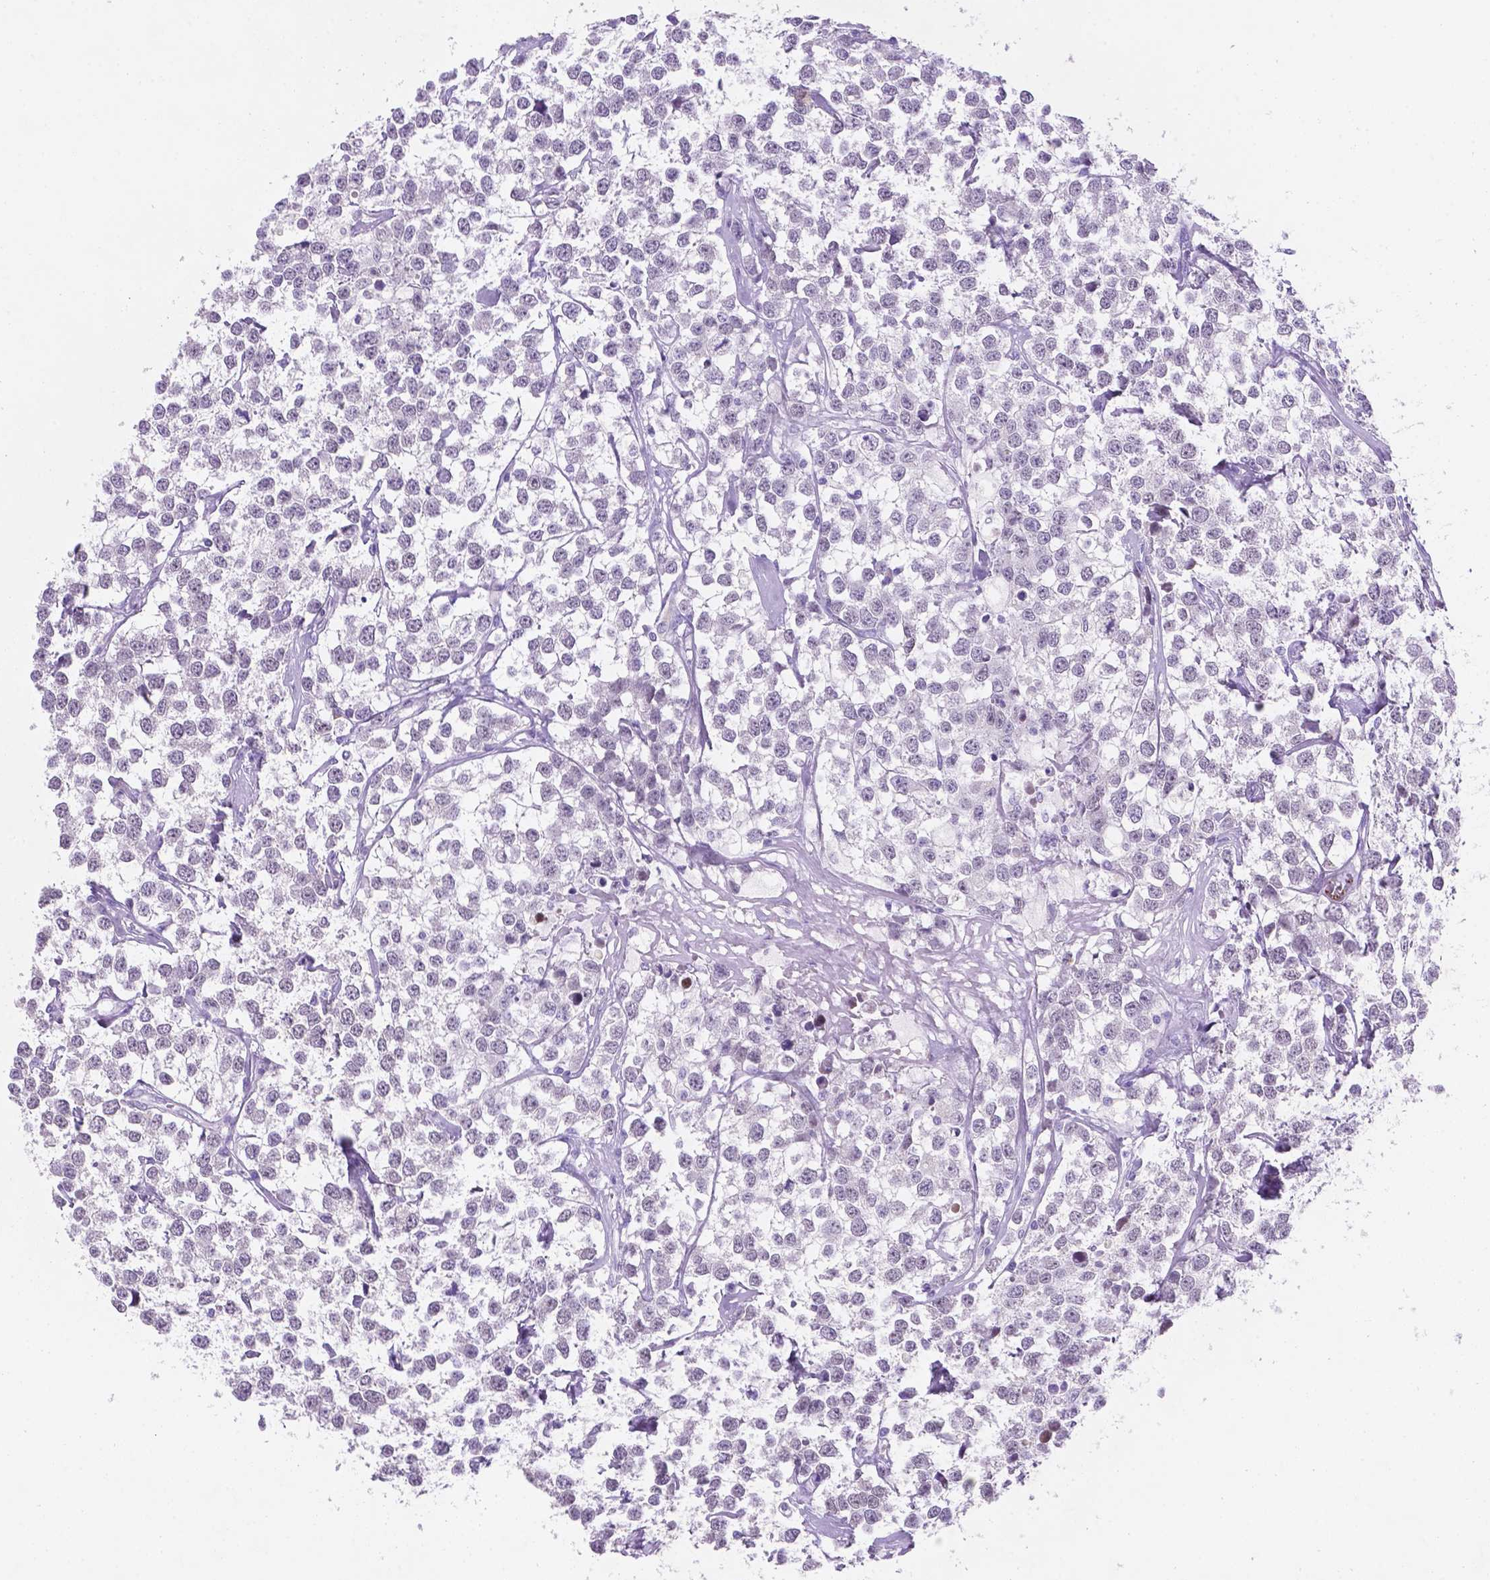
{"staining": {"intensity": "negative", "quantity": "none", "location": "none"}, "tissue": "testis cancer", "cell_type": "Tumor cells", "image_type": "cancer", "snomed": [{"axis": "morphology", "description": "Seminoma, NOS"}, {"axis": "topography", "description": "Testis"}], "caption": "The immunohistochemistry image has no significant expression in tumor cells of testis cancer (seminoma) tissue.", "gene": "EBLN2", "patient": {"sex": "male", "age": 59}}